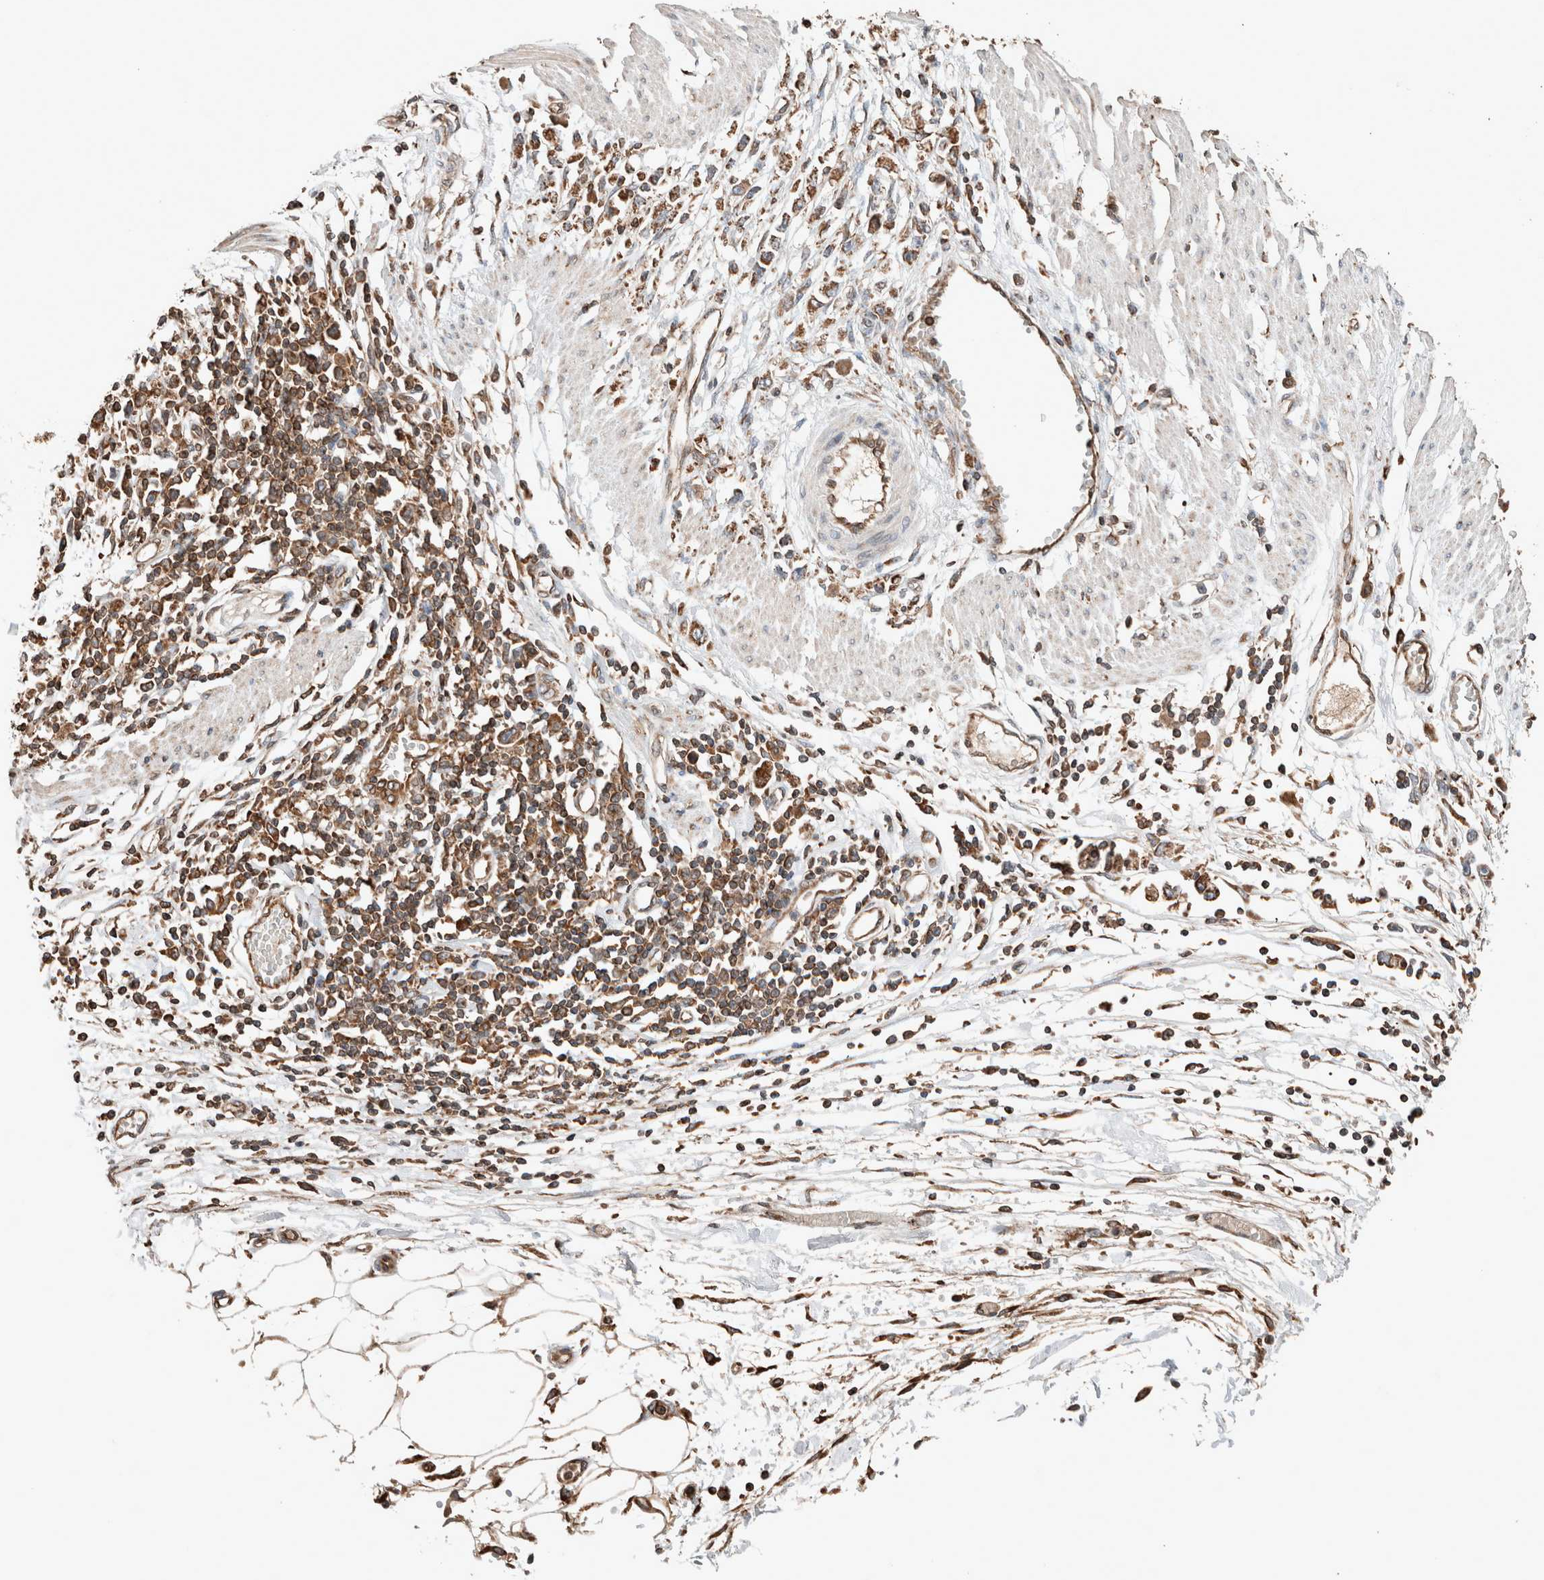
{"staining": {"intensity": "moderate", "quantity": ">75%", "location": "cytoplasmic/membranous"}, "tissue": "stomach cancer", "cell_type": "Tumor cells", "image_type": "cancer", "snomed": [{"axis": "morphology", "description": "Adenocarcinoma, NOS"}, {"axis": "topography", "description": "Stomach"}], "caption": "Protein analysis of adenocarcinoma (stomach) tissue shows moderate cytoplasmic/membranous positivity in about >75% of tumor cells.", "gene": "ERAP2", "patient": {"sex": "female", "age": 59}}